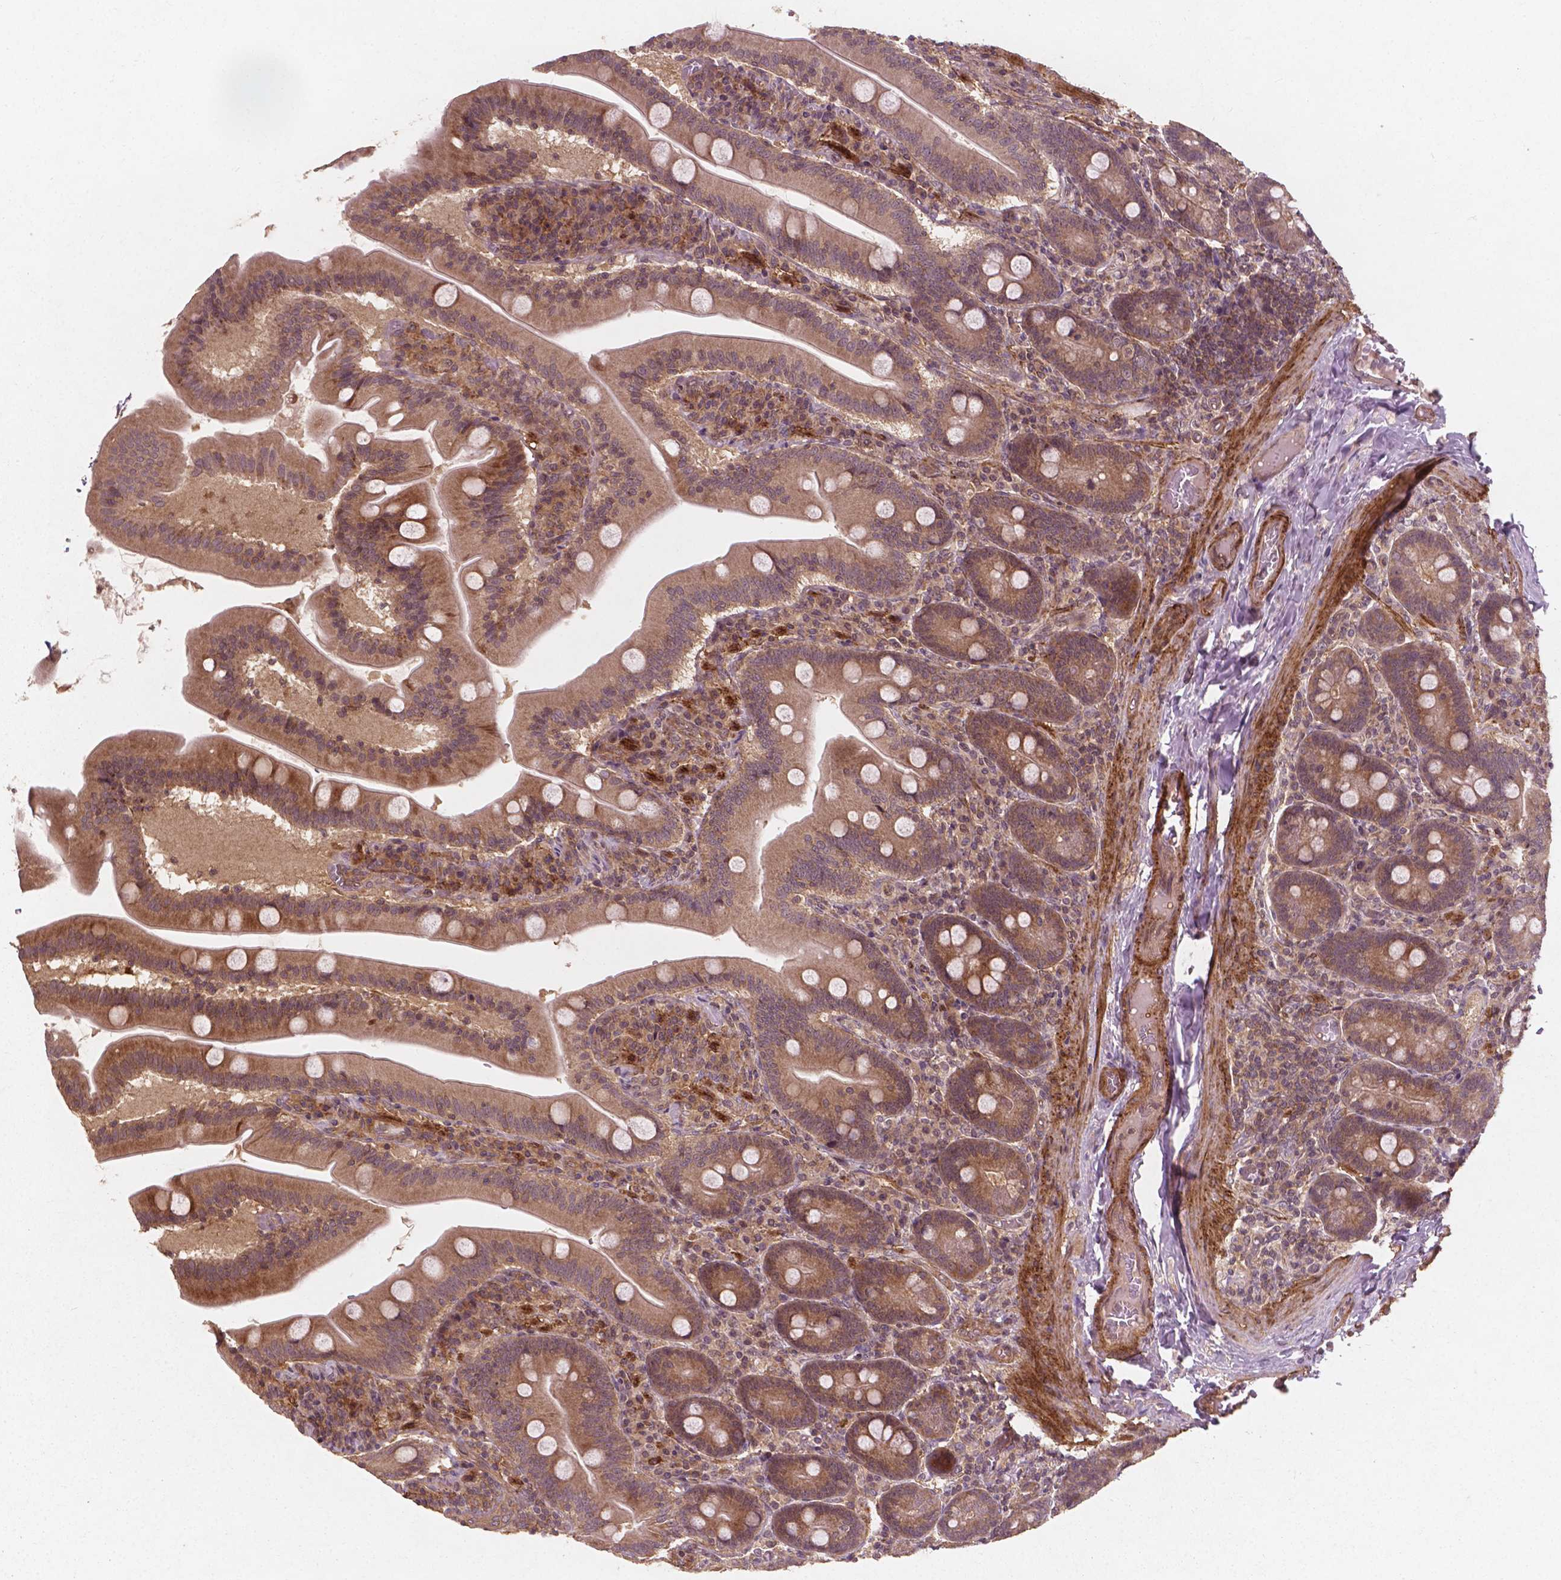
{"staining": {"intensity": "moderate", "quantity": ">75%", "location": "cytoplasmic/membranous"}, "tissue": "small intestine", "cell_type": "Glandular cells", "image_type": "normal", "snomed": [{"axis": "morphology", "description": "Normal tissue, NOS"}, {"axis": "topography", "description": "Small intestine"}], "caption": "DAB (3,3'-diaminobenzidine) immunohistochemical staining of benign human small intestine demonstrates moderate cytoplasmic/membranous protein staining in about >75% of glandular cells.", "gene": "CYFIP1", "patient": {"sex": "male", "age": 37}}